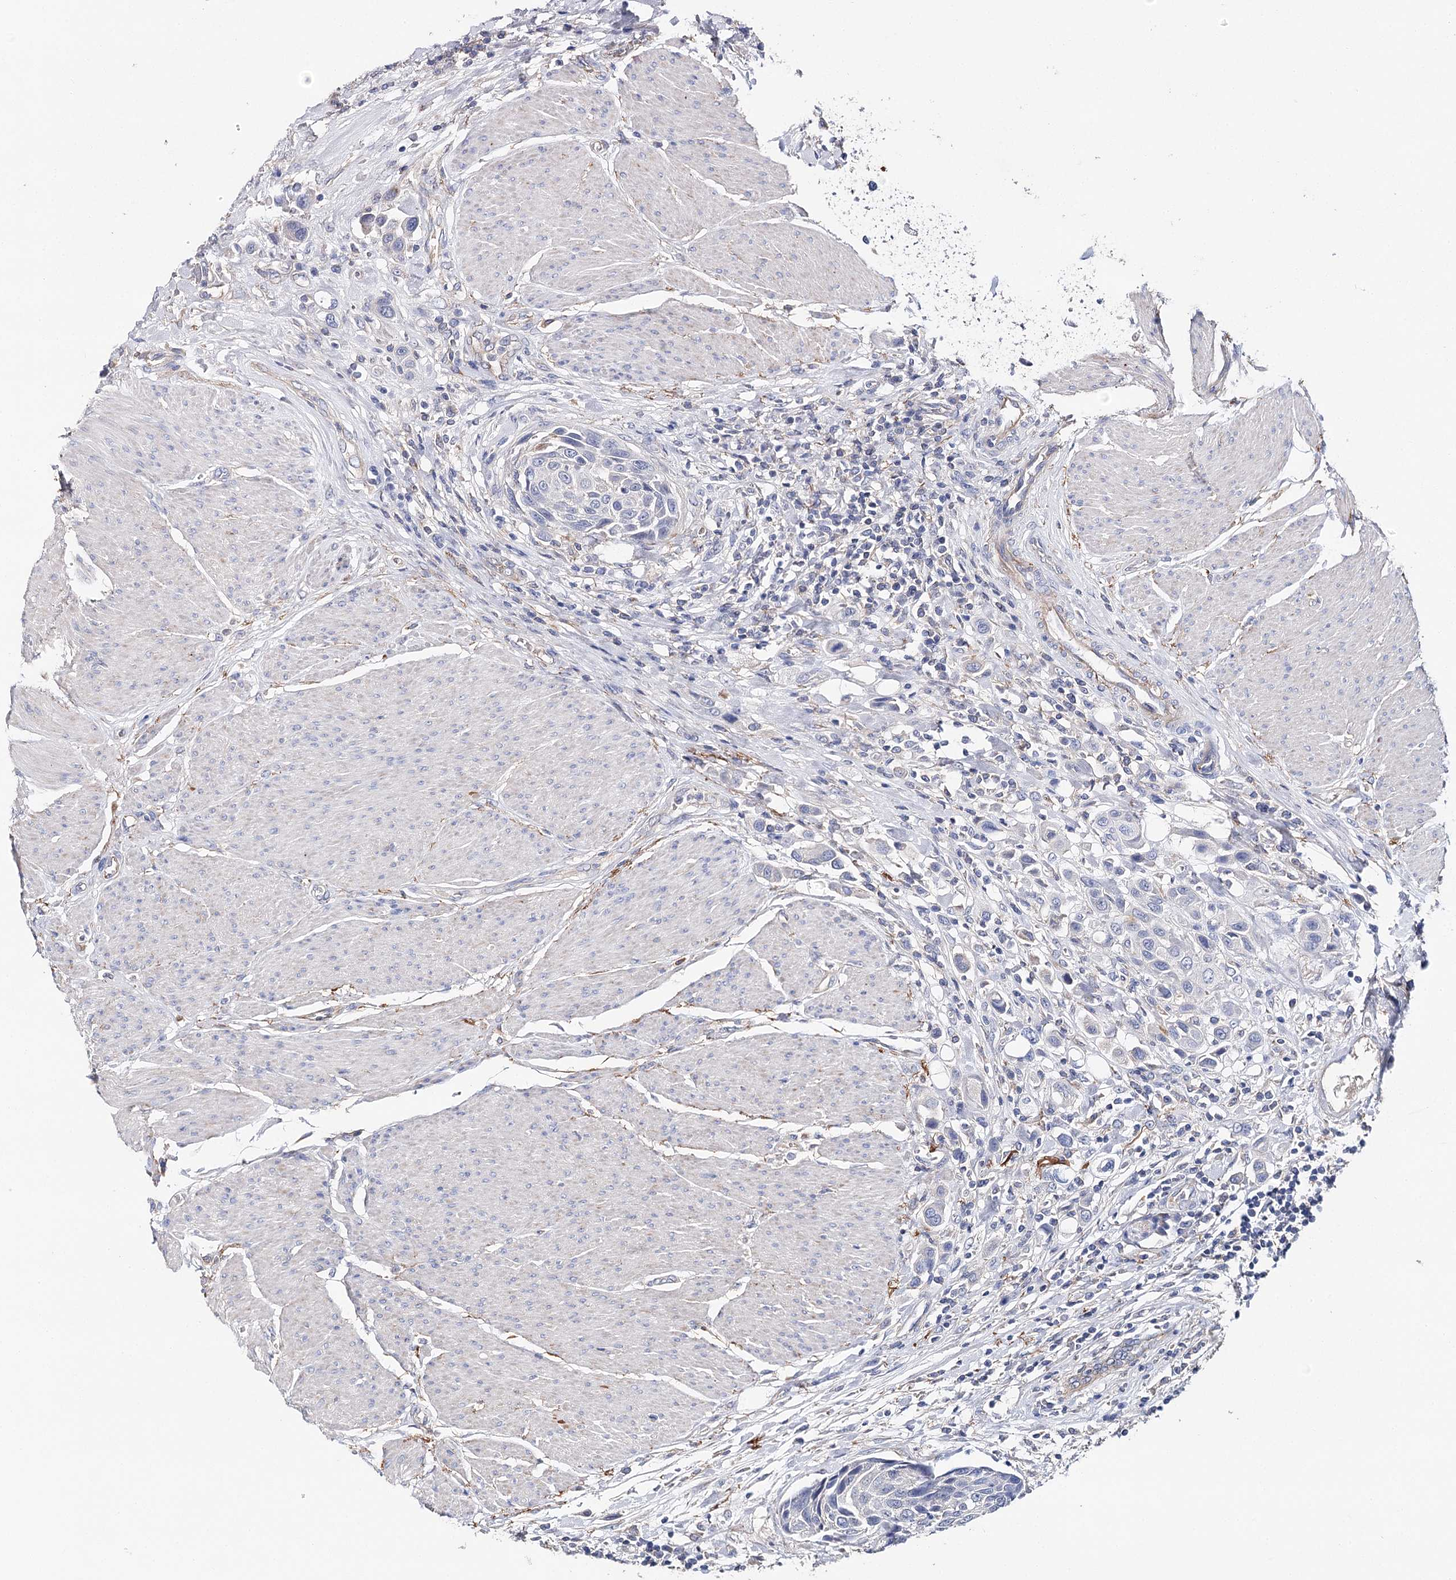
{"staining": {"intensity": "negative", "quantity": "none", "location": "none"}, "tissue": "urothelial cancer", "cell_type": "Tumor cells", "image_type": "cancer", "snomed": [{"axis": "morphology", "description": "Urothelial carcinoma, High grade"}, {"axis": "topography", "description": "Urinary bladder"}], "caption": "DAB immunohistochemical staining of high-grade urothelial carcinoma reveals no significant staining in tumor cells.", "gene": "EPYC", "patient": {"sex": "male", "age": 50}}